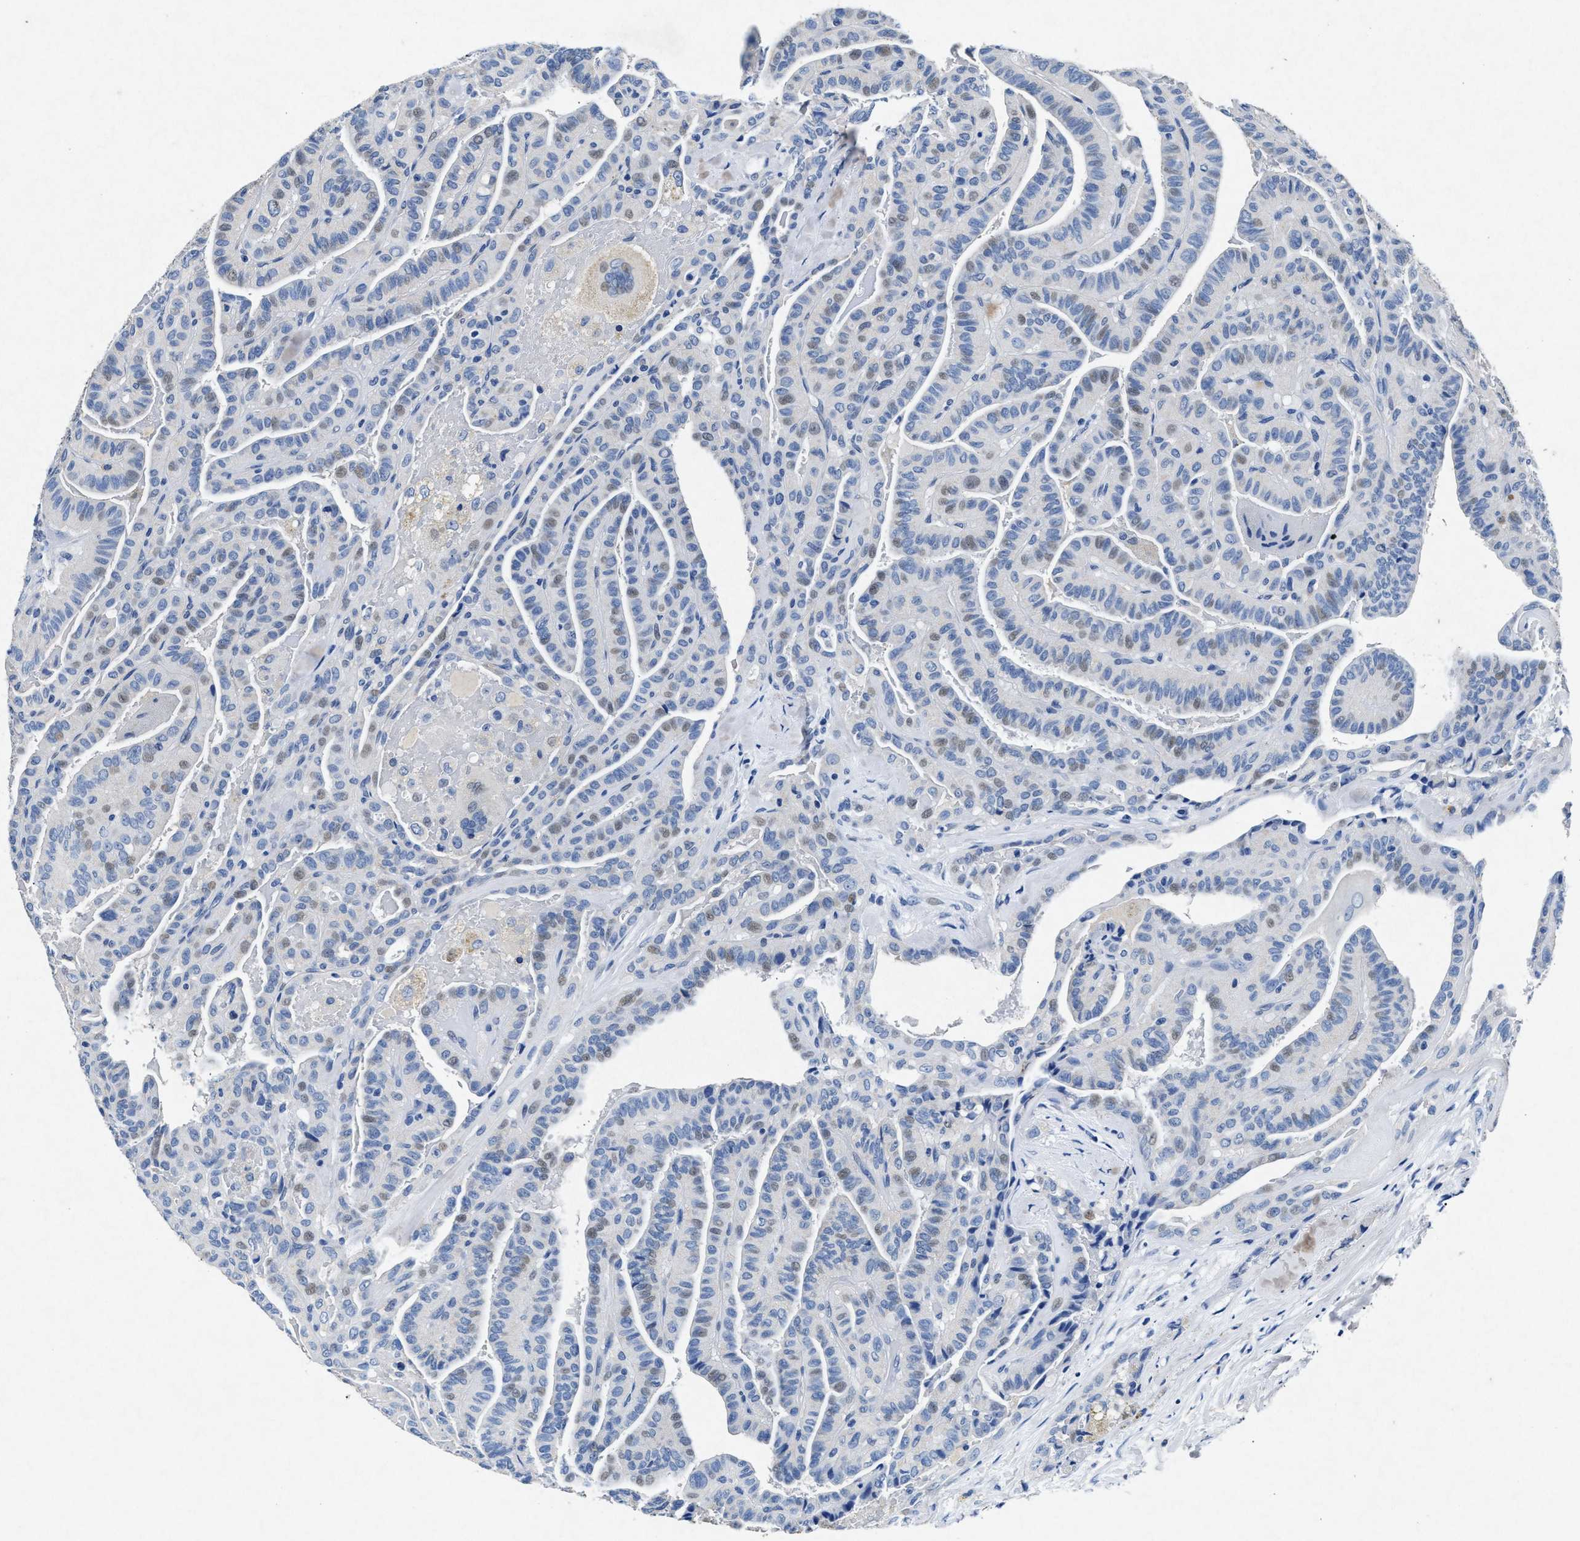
{"staining": {"intensity": "weak", "quantity": "<25%", "location": "nuclear"}, "tissue": "thyroid cancer", "cell_type": "Tumor cells", "image_type": "cancer", "snomed": [{"axis": "morphology", "description": "Papillary adenocarcinoma, NOS"}, {"axis": "topography", "description": "Thyroid gland"}], "caption": "High power microscopy micrograph of an immunohistochemistry (IHC) micrograph of papillary adenocarcinoma (thyroid), revealing no significant positivity in tumor cells.", "gene": "MAP6", "patient": {"sex": "male", "age": 77}}